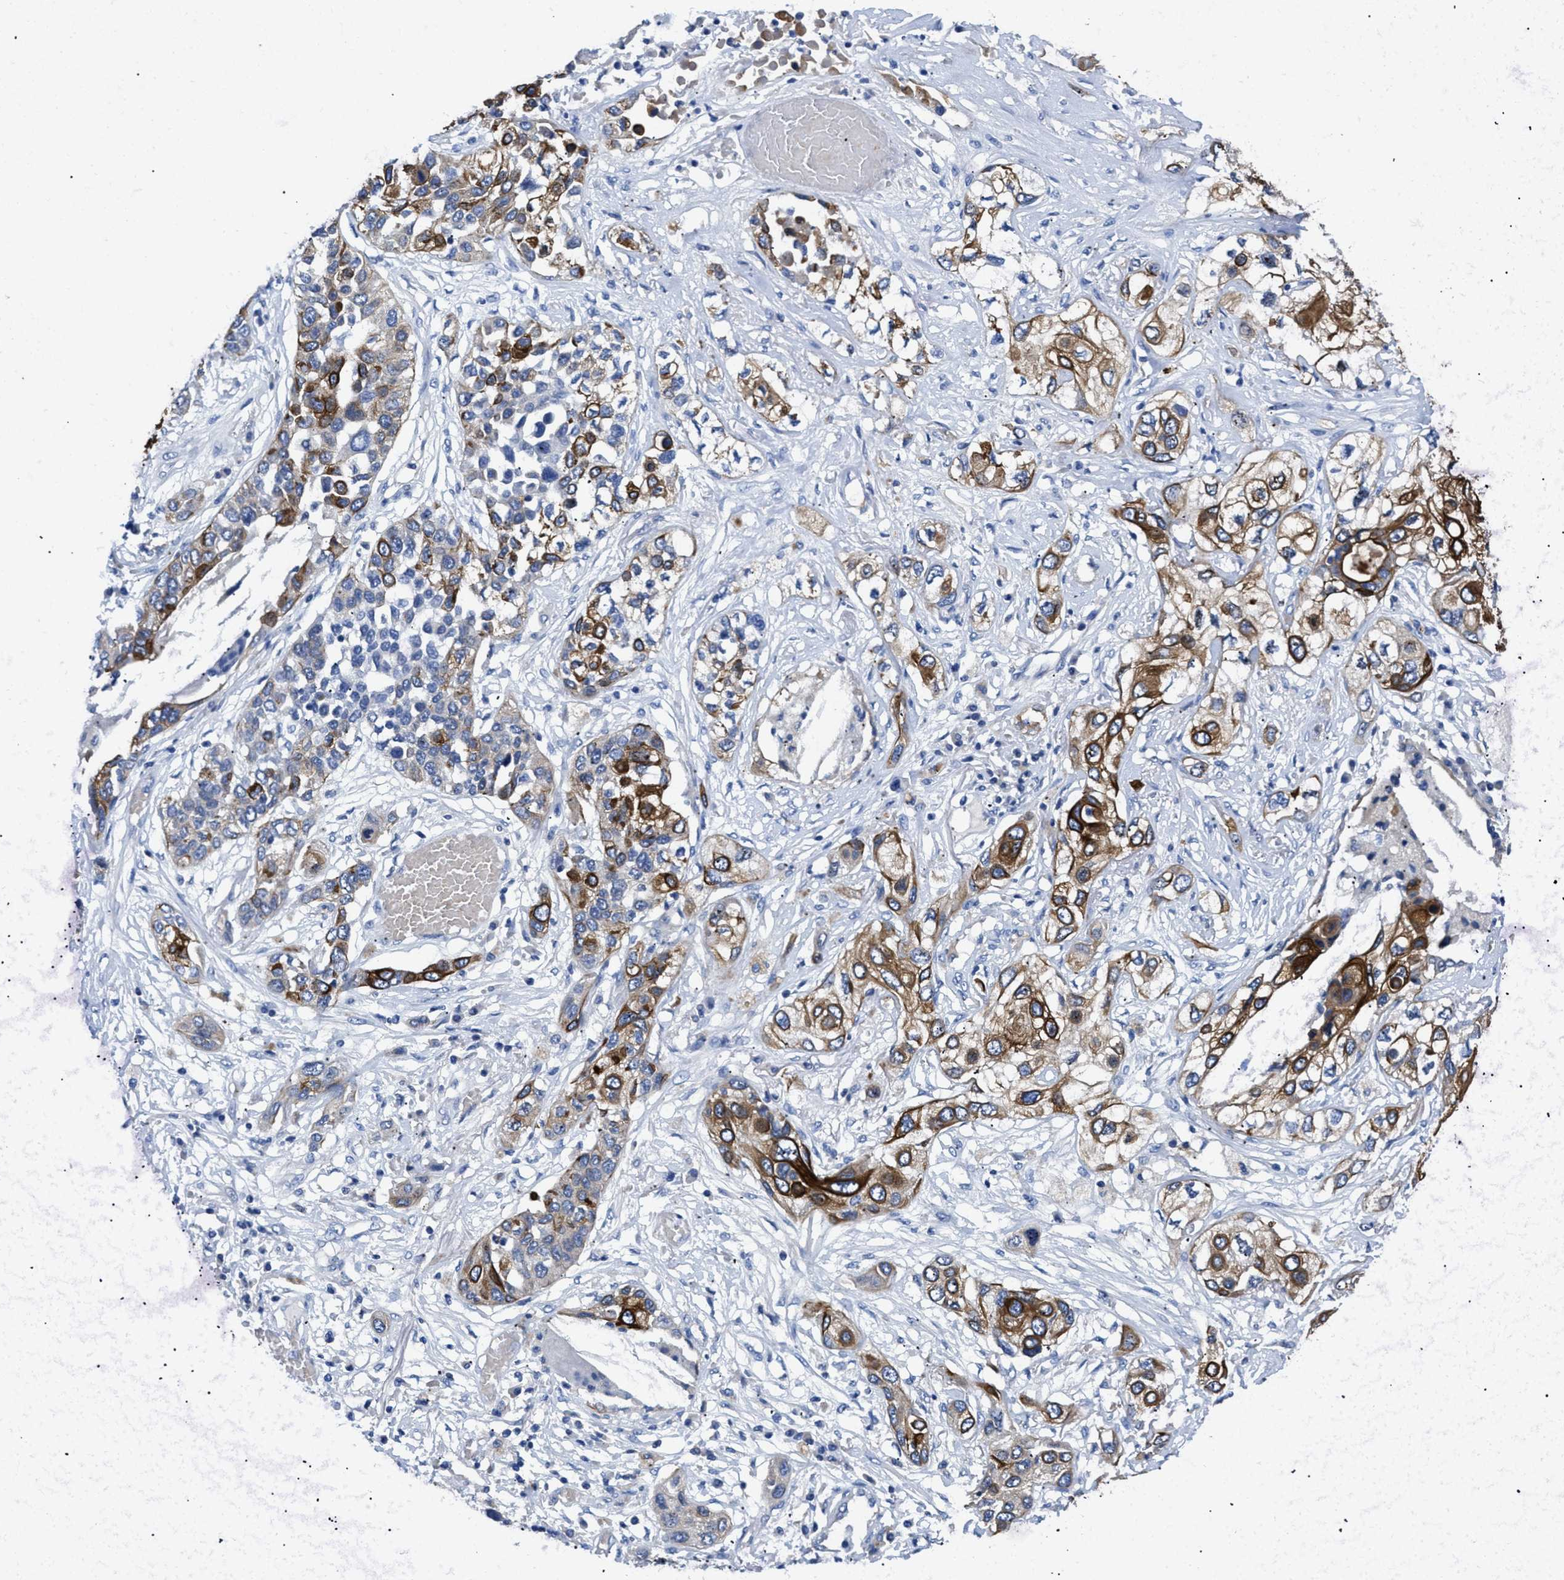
{"staining": {"intensity": "strong", "quantity": "25%-75%", "location": "cytoplasmic/membranous"}, "tissue": "lung cancer", "cell_type": "Tumor cells", "image_type": "cancer", "snomed": [{"axis": "morphology", "description": "Squamous cell carcinoma, NOS"}, {"axis": "topography", "description": "Lung"}], "caption": "About 25%-75% of tumor cells in human lung cancer (squamous cell carcinoma) display strong cytoplasmic/membranous protein expression as visualized by brown immunohistochemical staining.", "gene": "TMEM68", "patient": {"sex": "male", "age": 71}}